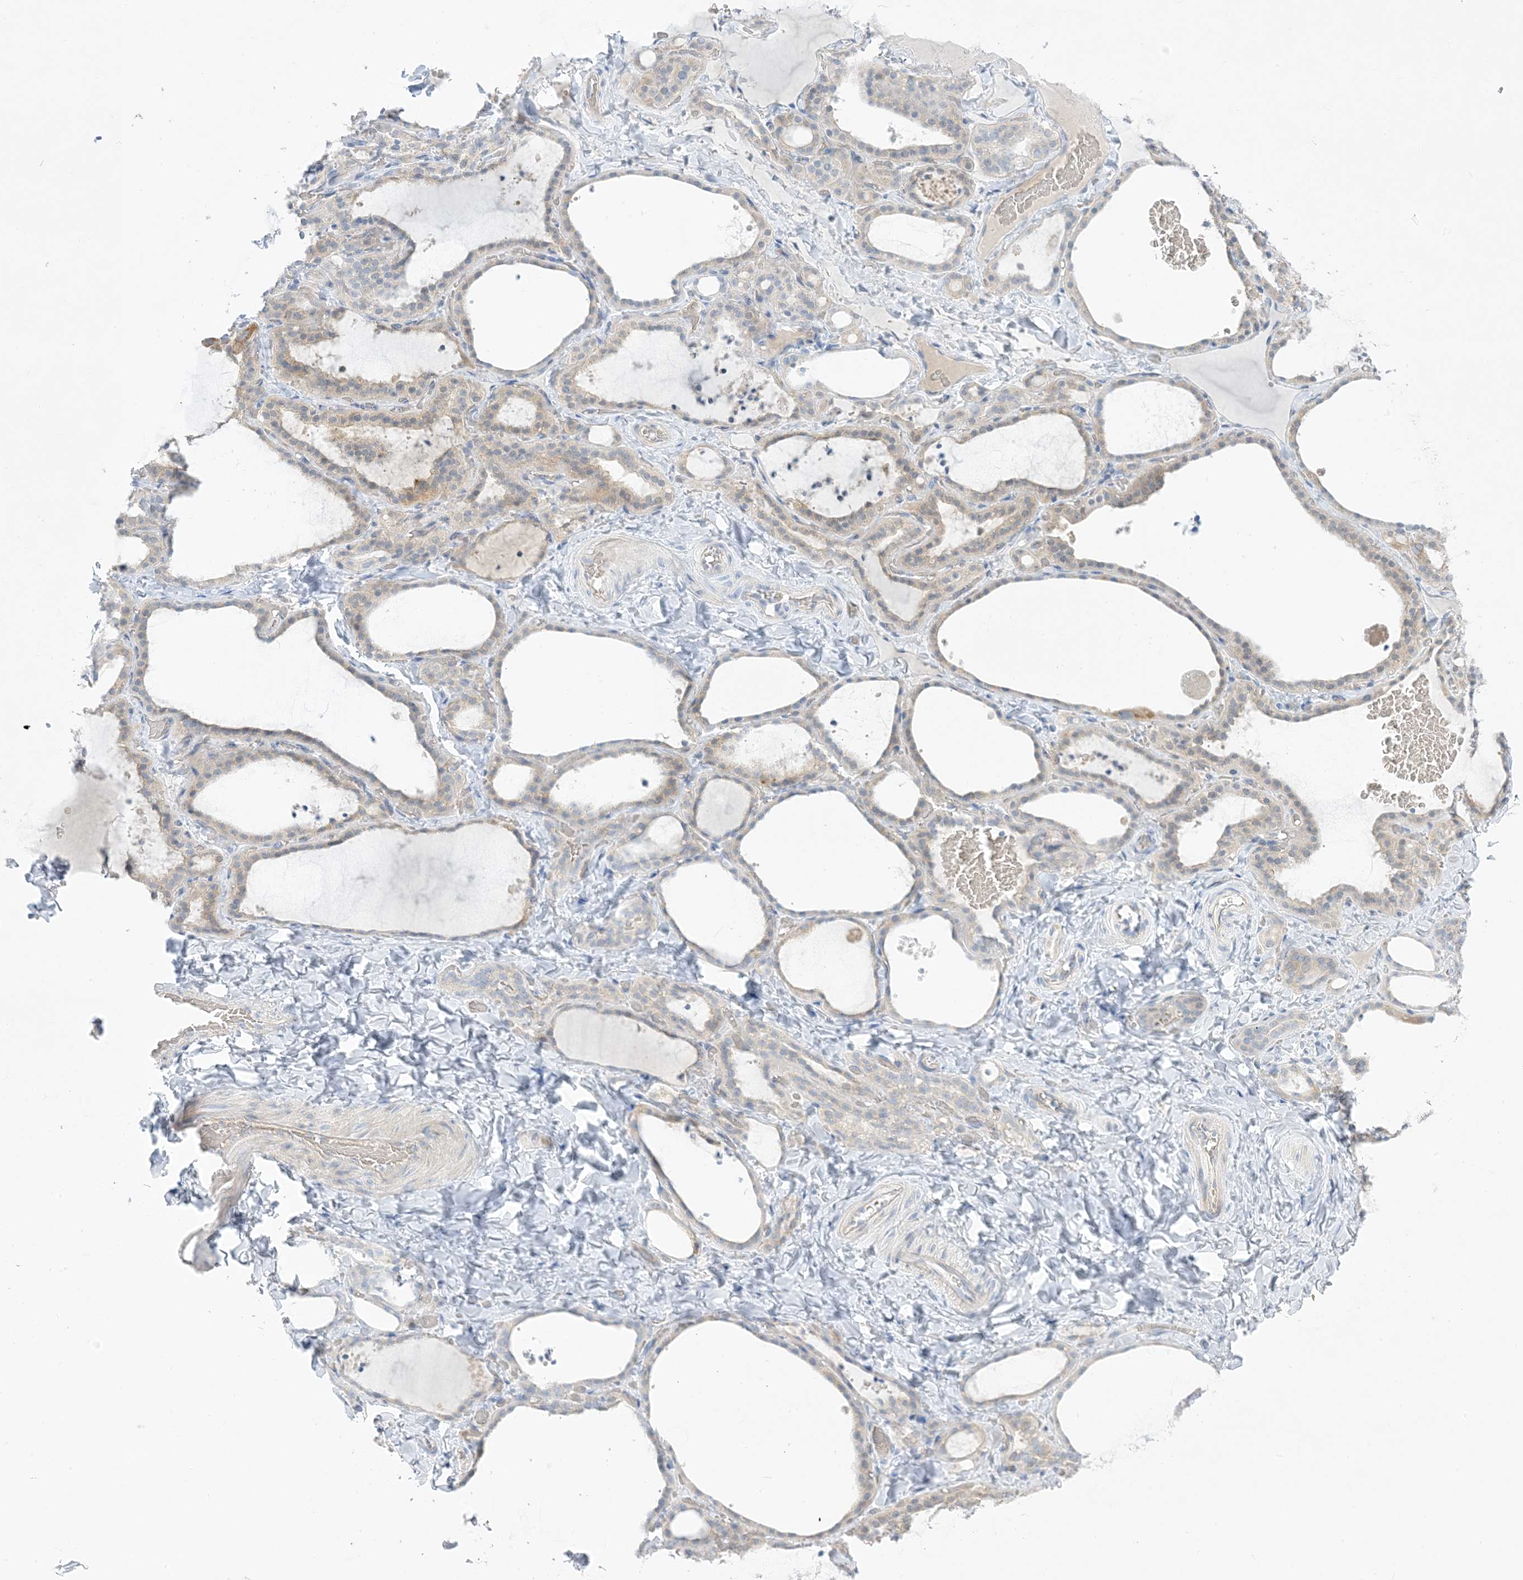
{"staining": {"intensity": "weak", "quantity": "<25%", "location": "cytoplasmic/membranous"}, "tissue": "thyroid gland", "cell_type": "Glandular cells", "image_type": "normal", "snomed": [{"axis": "morphology", "description": "Normal tissue, NOS"}, {"axis": "topography", "description": "Thyroid gland"}], "caption": "Immunohistochemical staining of benign thyroid gland displays no significant expression in glandular cells.", "gene": "XIRP2", "patient": {"sex": "female", "age": 22}}